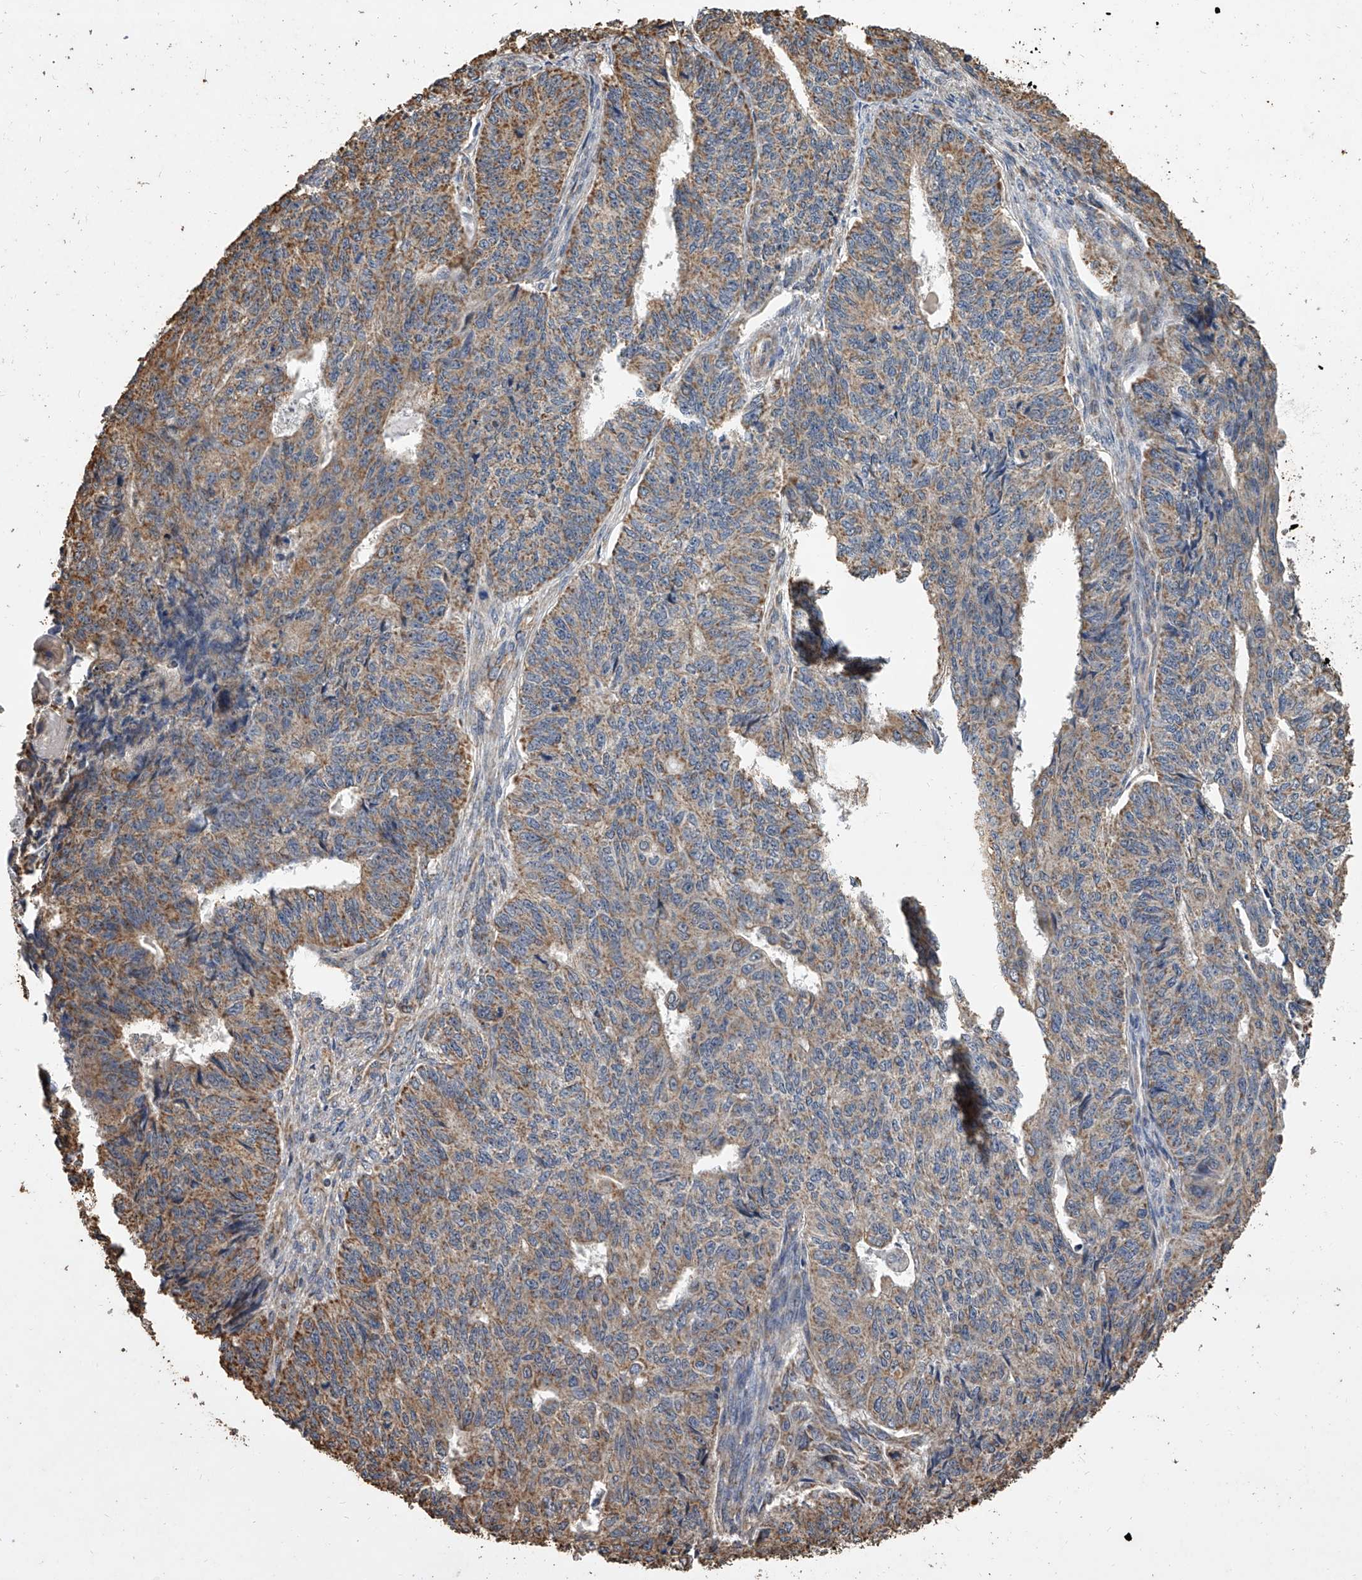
{"staining": {"intensity": "moderate", "quantity": ">75%", "location": "cytoplasmic/membranous"}, "tissue": "endometrial cancer", "cell_type": "Tumor cells", "image_type": "cancer", "snomed": [{"axis": "morphology", "description": "Adenocarcinoma, NOS"}, {"axis": "topography", "description": "Endometrium"}], "caption": "This micrograph shows immunohistochemistry staining of human endometrial cancer (adenocarcinoma), with medium moderate cytoplasmic/membranous staining in about >75% of tumor cells.", "gene": "MRPL28", "patient": {"sex": "female", "age": 32}}